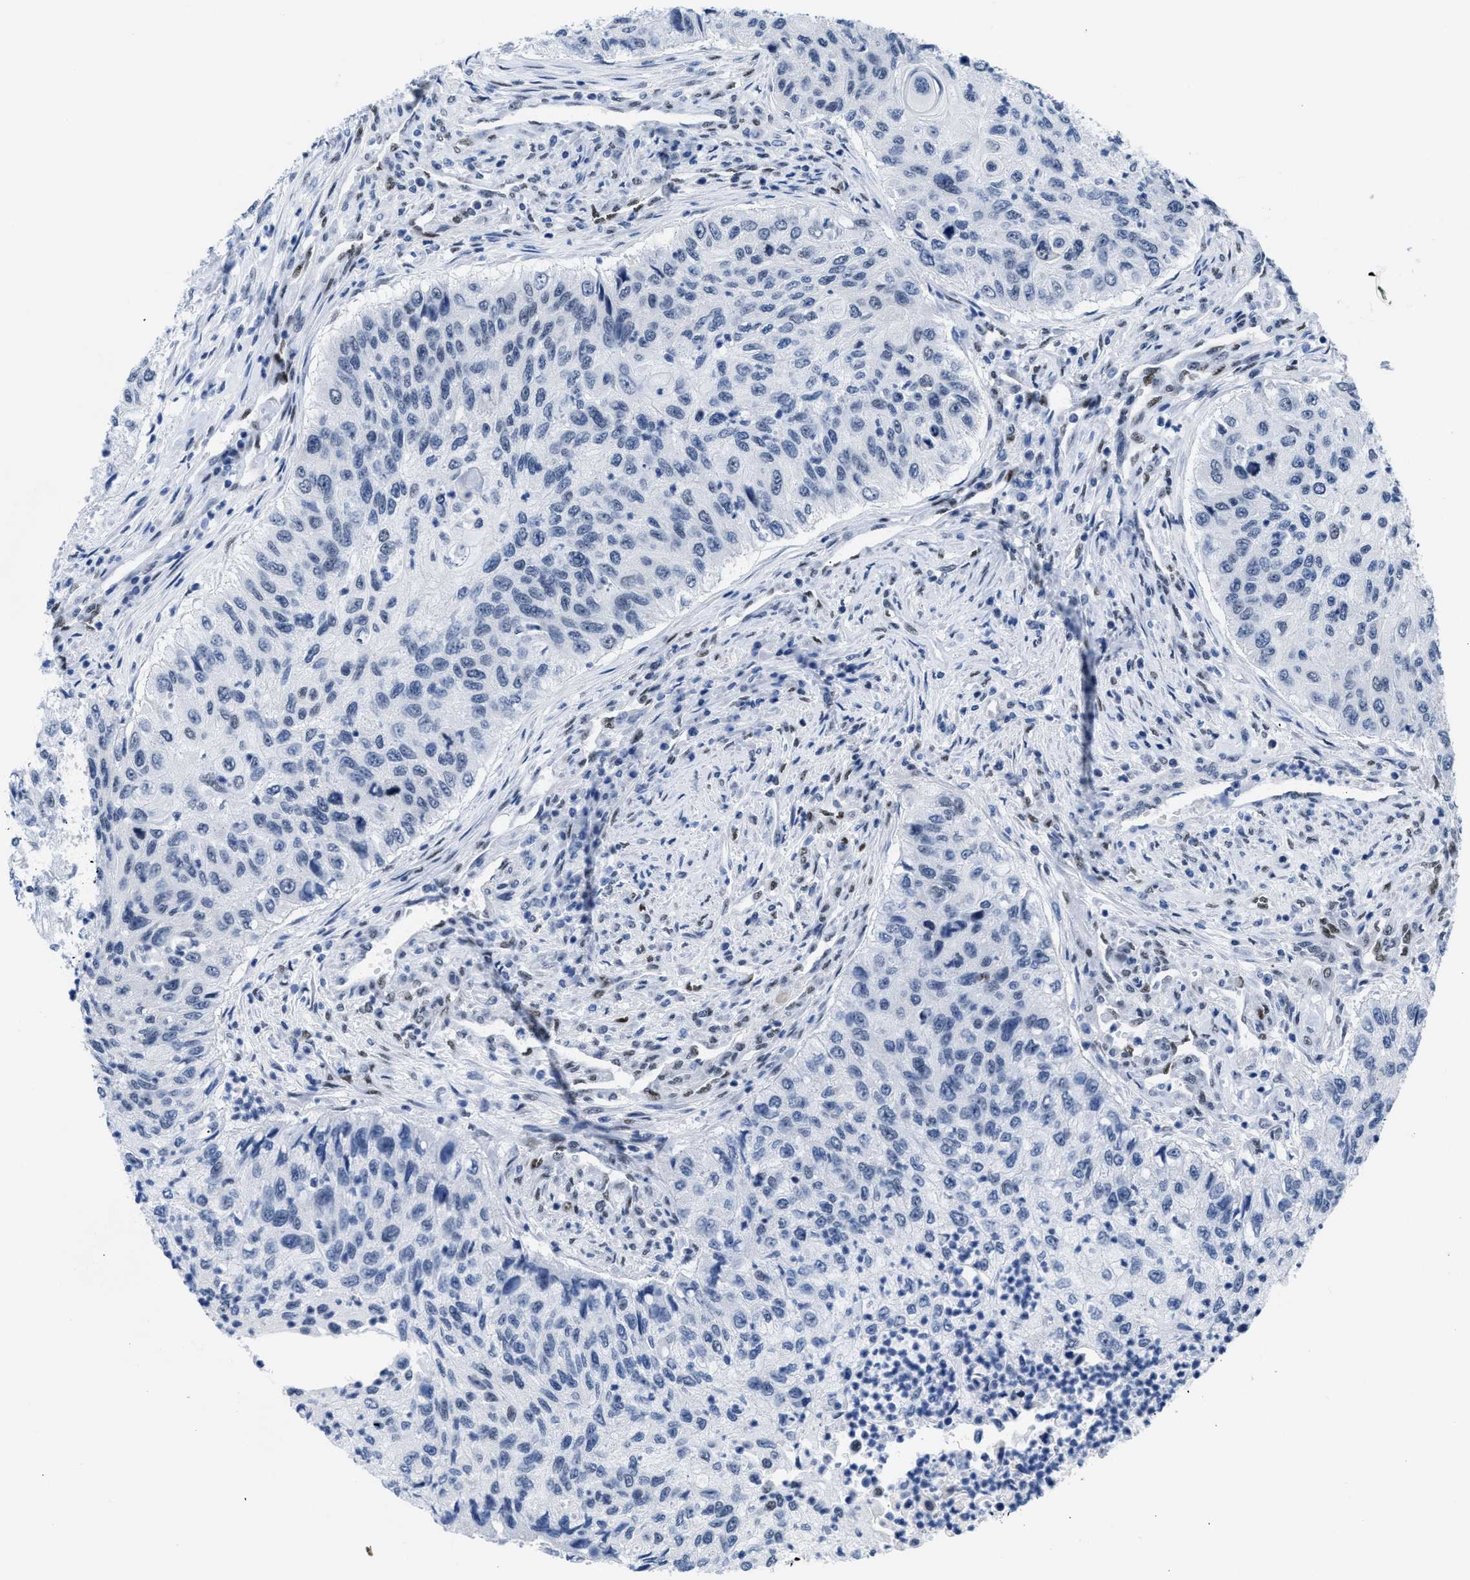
{"staining": {"intensity": "negative", "quantity": "none", "location": "none"}, "tissue": "urothelial cancer", "cell_type": "Tumor cells", "image_type": "cancer", "snomed": [{"axis": "morphology", "description": "Urothelial carcinoma, High grade"}, {"axis": "topography", "description": "Urinary bladder"}], "caption": "Image shows no protein staining in tumor cells of high-grade urothelial carcinoma tissue.", "gene": "CTBP1", "patient": {"sex": "female", "age": 60}}